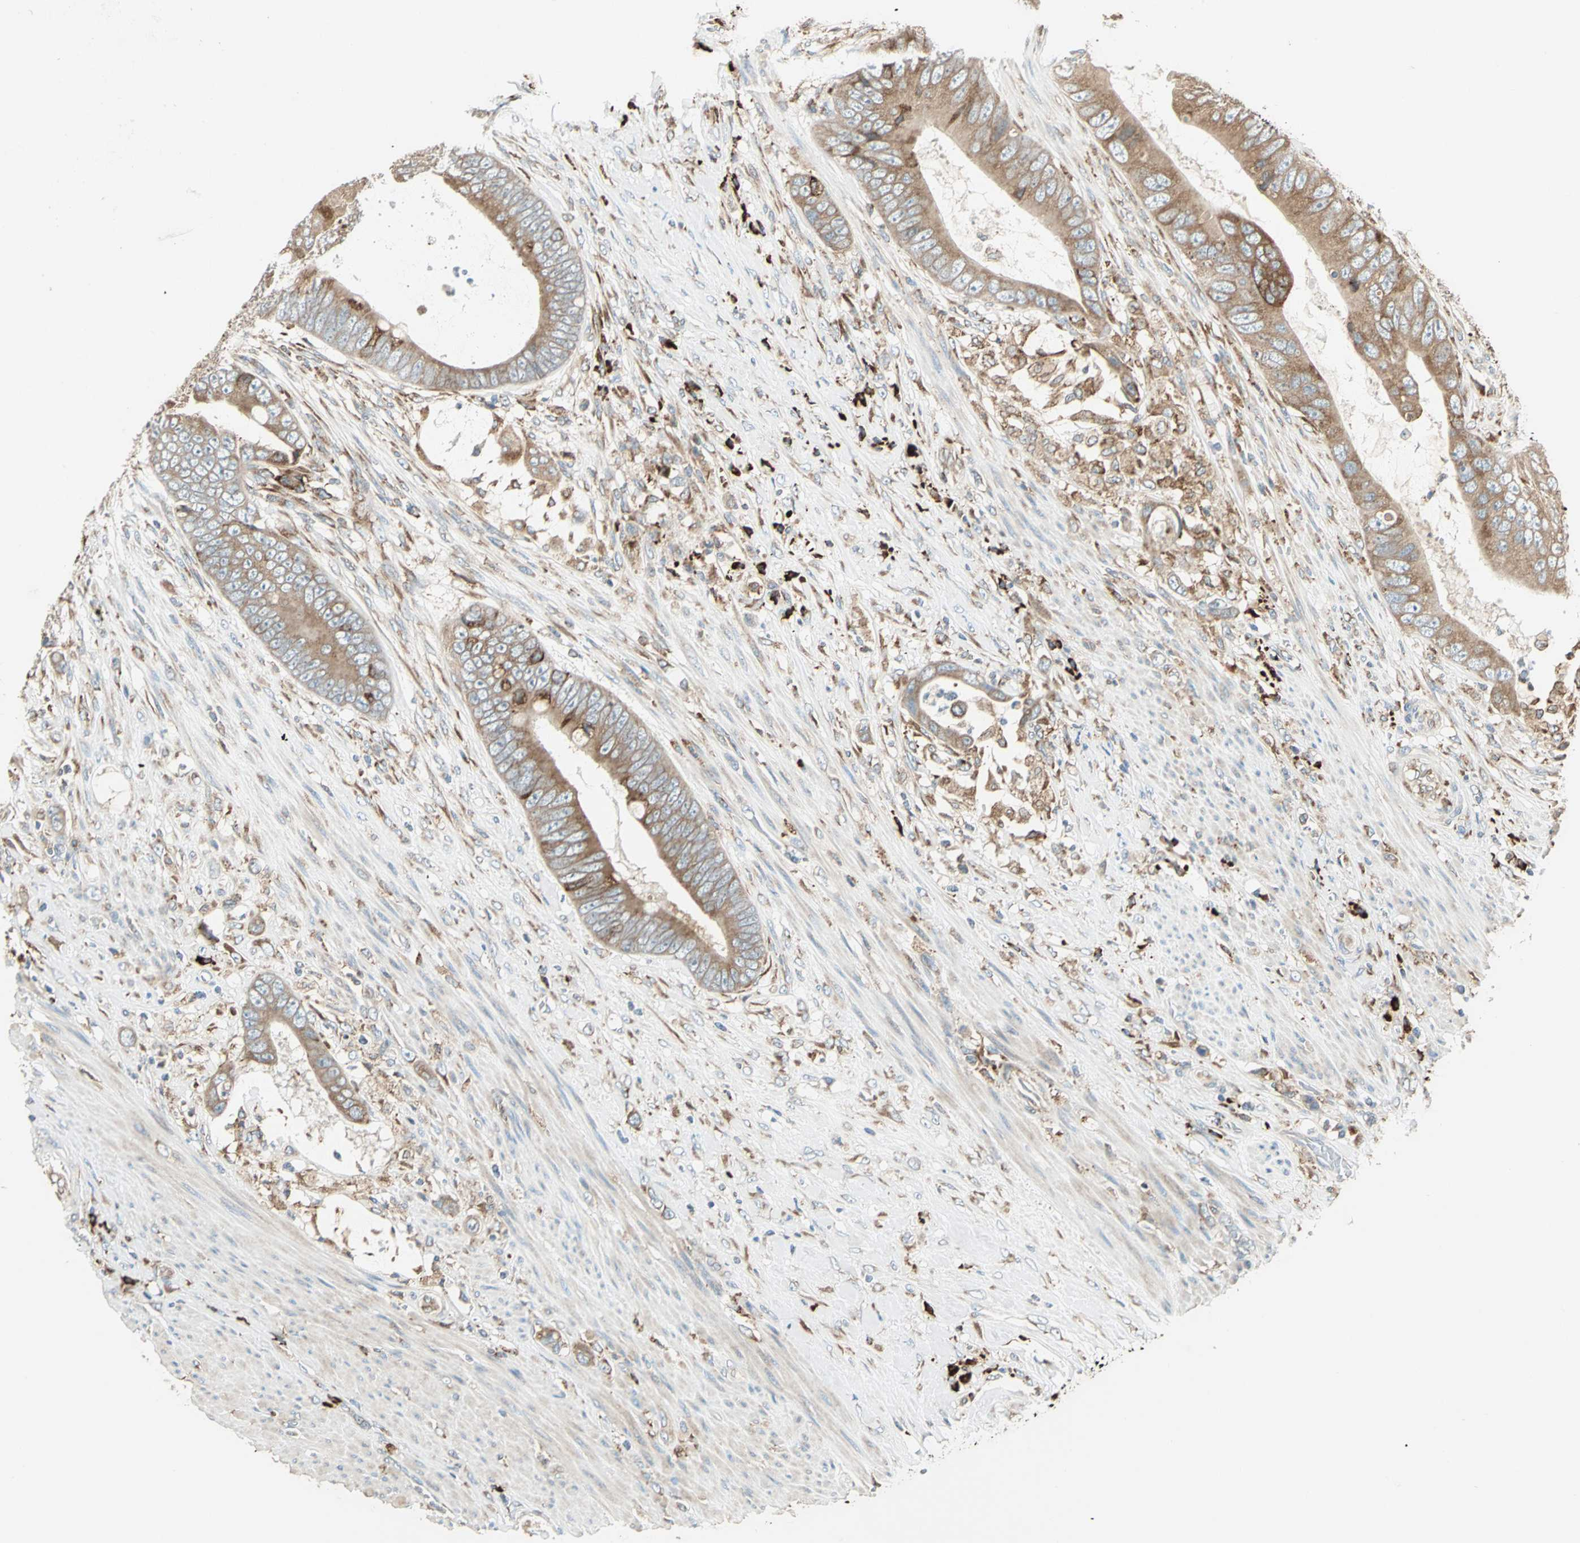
{"staining": {"intensity": "moderate", "quantity": ">75%", "location": "cytoplasmic/membranous"}, "tissue": "colorectal cancer", "cell_type": "Tumor cells", "image_type": "cancer", "snomed": [{"axis": "morphology", "description": "Adenocarcinoma, NOS"}, {"axis": "topography", "description": "Rectum"}], "caption": "An IHC photomicrograph of tumor tissue is shown. Protein staining in brown highlights moderate cytoplasmic/membranous positivity in colorectal cancer within tumor cells. (DAB (3,3'-diaminobenzidine) IHC with brightfield microscopy, high magnification).", "gene": "PDIA4", "patient": {"sex": "female", "age": 77}}